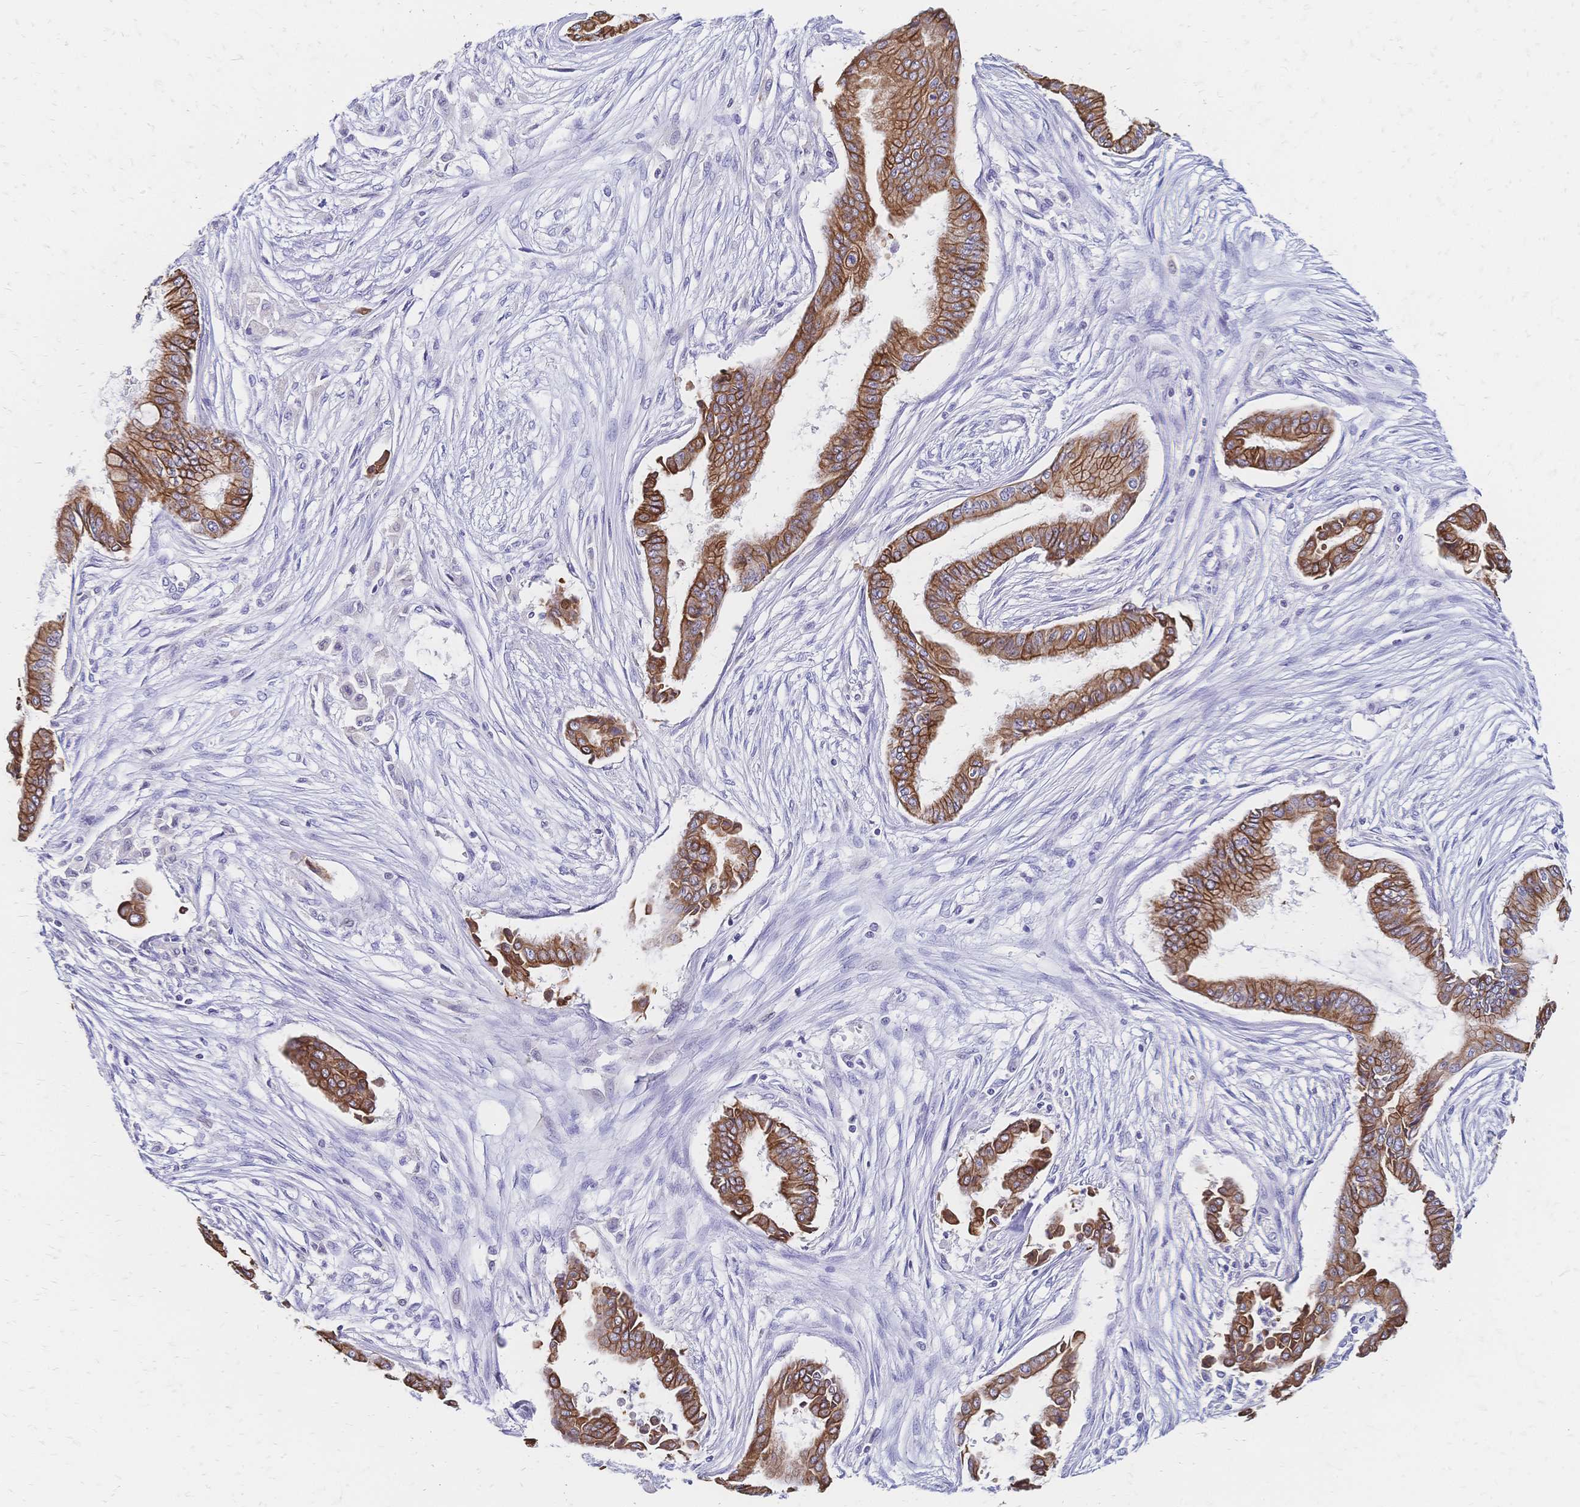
{"staining": {"intensity": "strong", "quantity": ">75%", "location": "cytoplasmic/membranous"}, "tissue": "pancreatic cancer", "cell_type": "Tumor cells", "image_type": "cancer", "snomed": [{"axis": "morphology", "description": "Adenocarcinoma, NOS"}, {"axis": "topography", "description": "Pancreas"}], "caption": "Human pancreatic cancer (adenocarcinoma) stained with a brown dye demonstrates strong cytoplasmic/membranous positive positivity in approximately >75% of tumor cells.", "gene": "DTNB", "patient": {"sex": "female", "age": 68}}